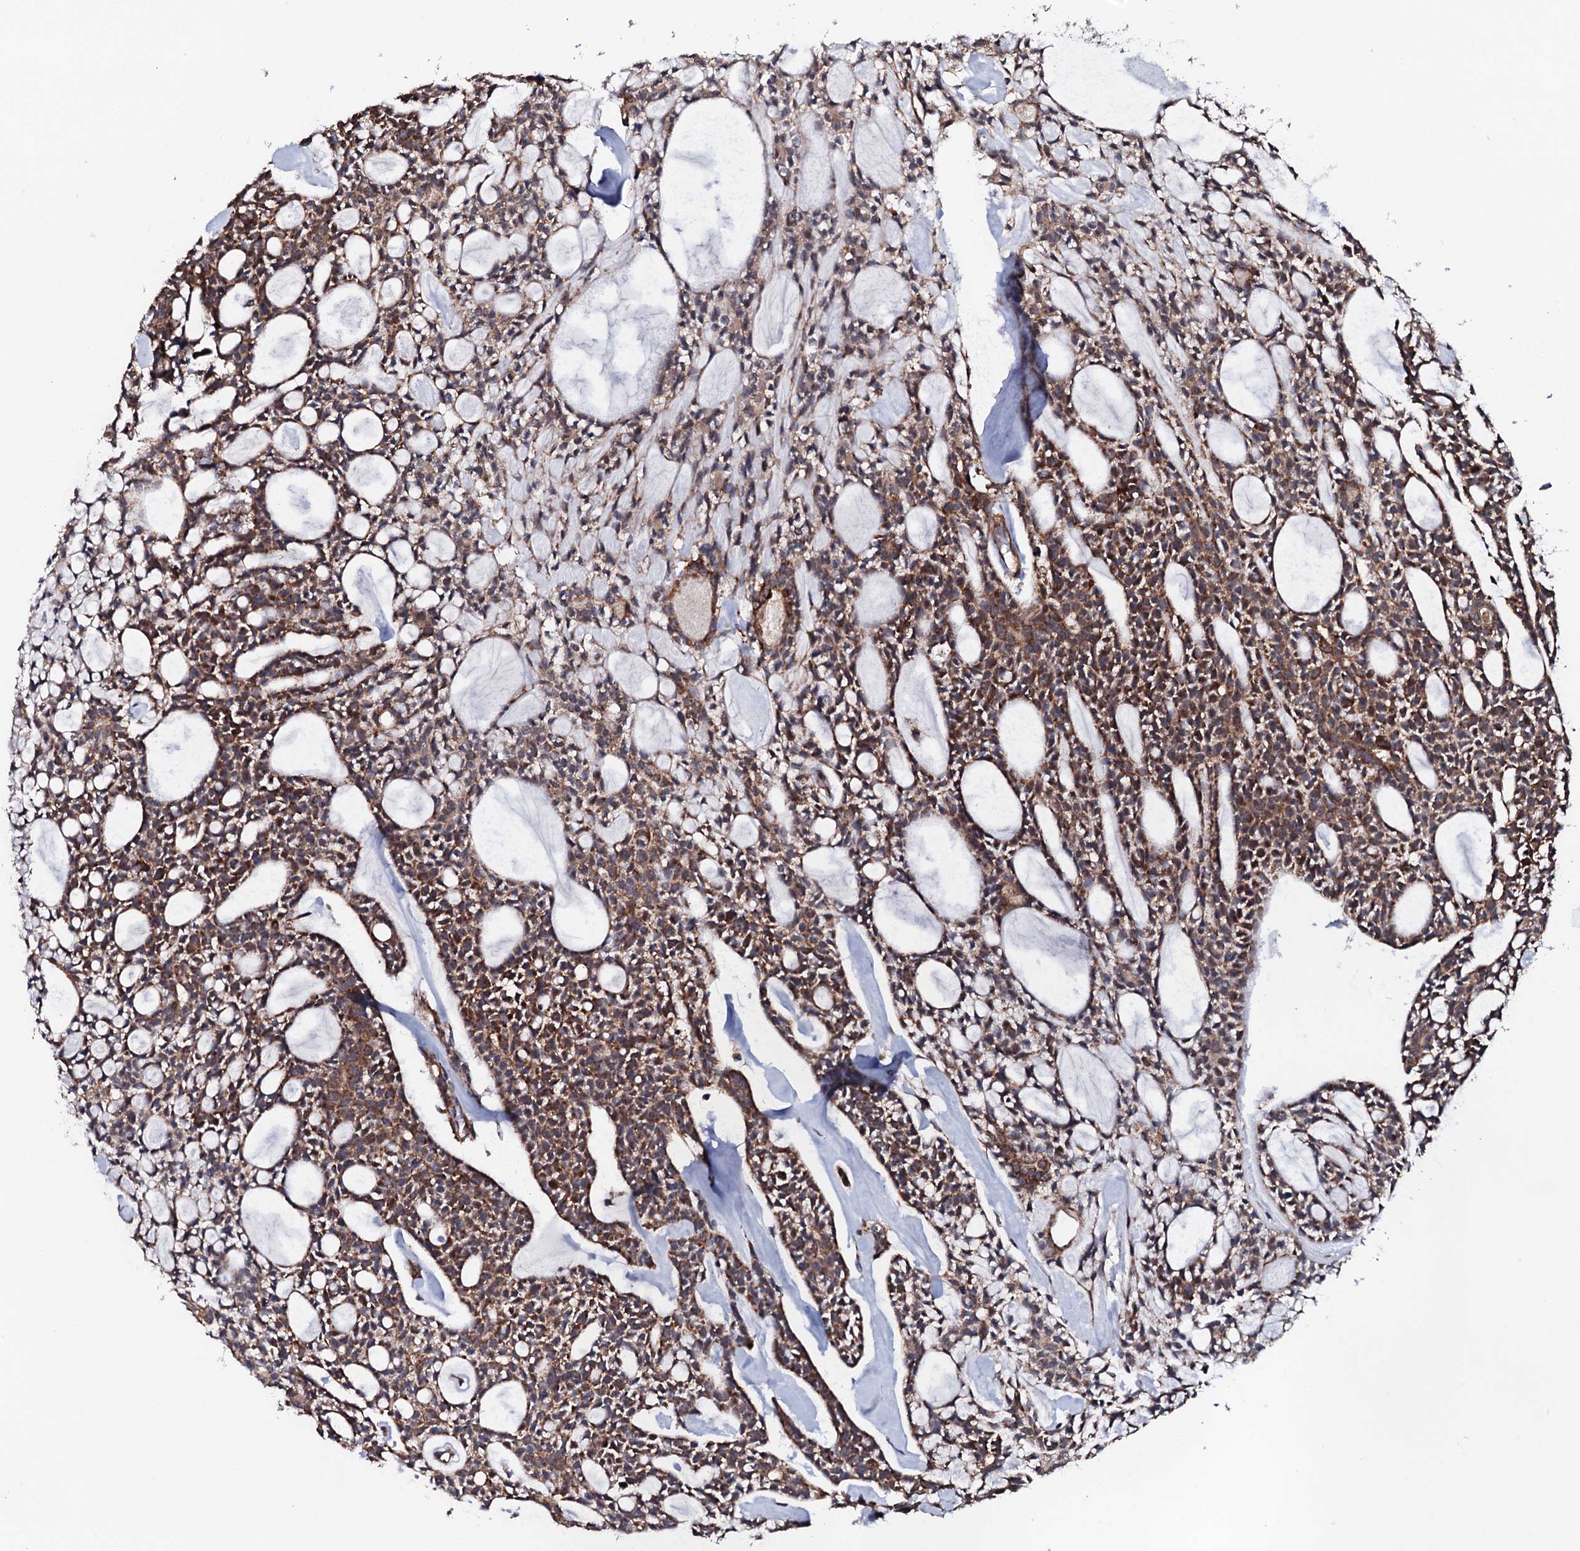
{"staining": {"intensity": "moderate", "quantity": ">75%", "location": "cytoplasmic/membranous"}, "tissue": "head and neck cancer", "cell_type": "Tumor cells", "image_type": "cancer", "snomed": [{"axis": "morphology", "description": "Adenocarcinoma, NOS"}, {"axis": "topography", "description": "Salivary gland"}, {"axis": "topography", "description": "Head-Neck"}], "caption": "A brown stain shows moderate cytoplasmic/membranous staining of a protein in human adenocarcinoma (head and neck) tumor cells. The staining was performed using DAB to visualize the protein expression in brown, while the nuclei were stained in blue with hematoxylin (Magnification: 20x).", "gene": "MTIF3", "patient": {"sex": "male", "age": 55}}